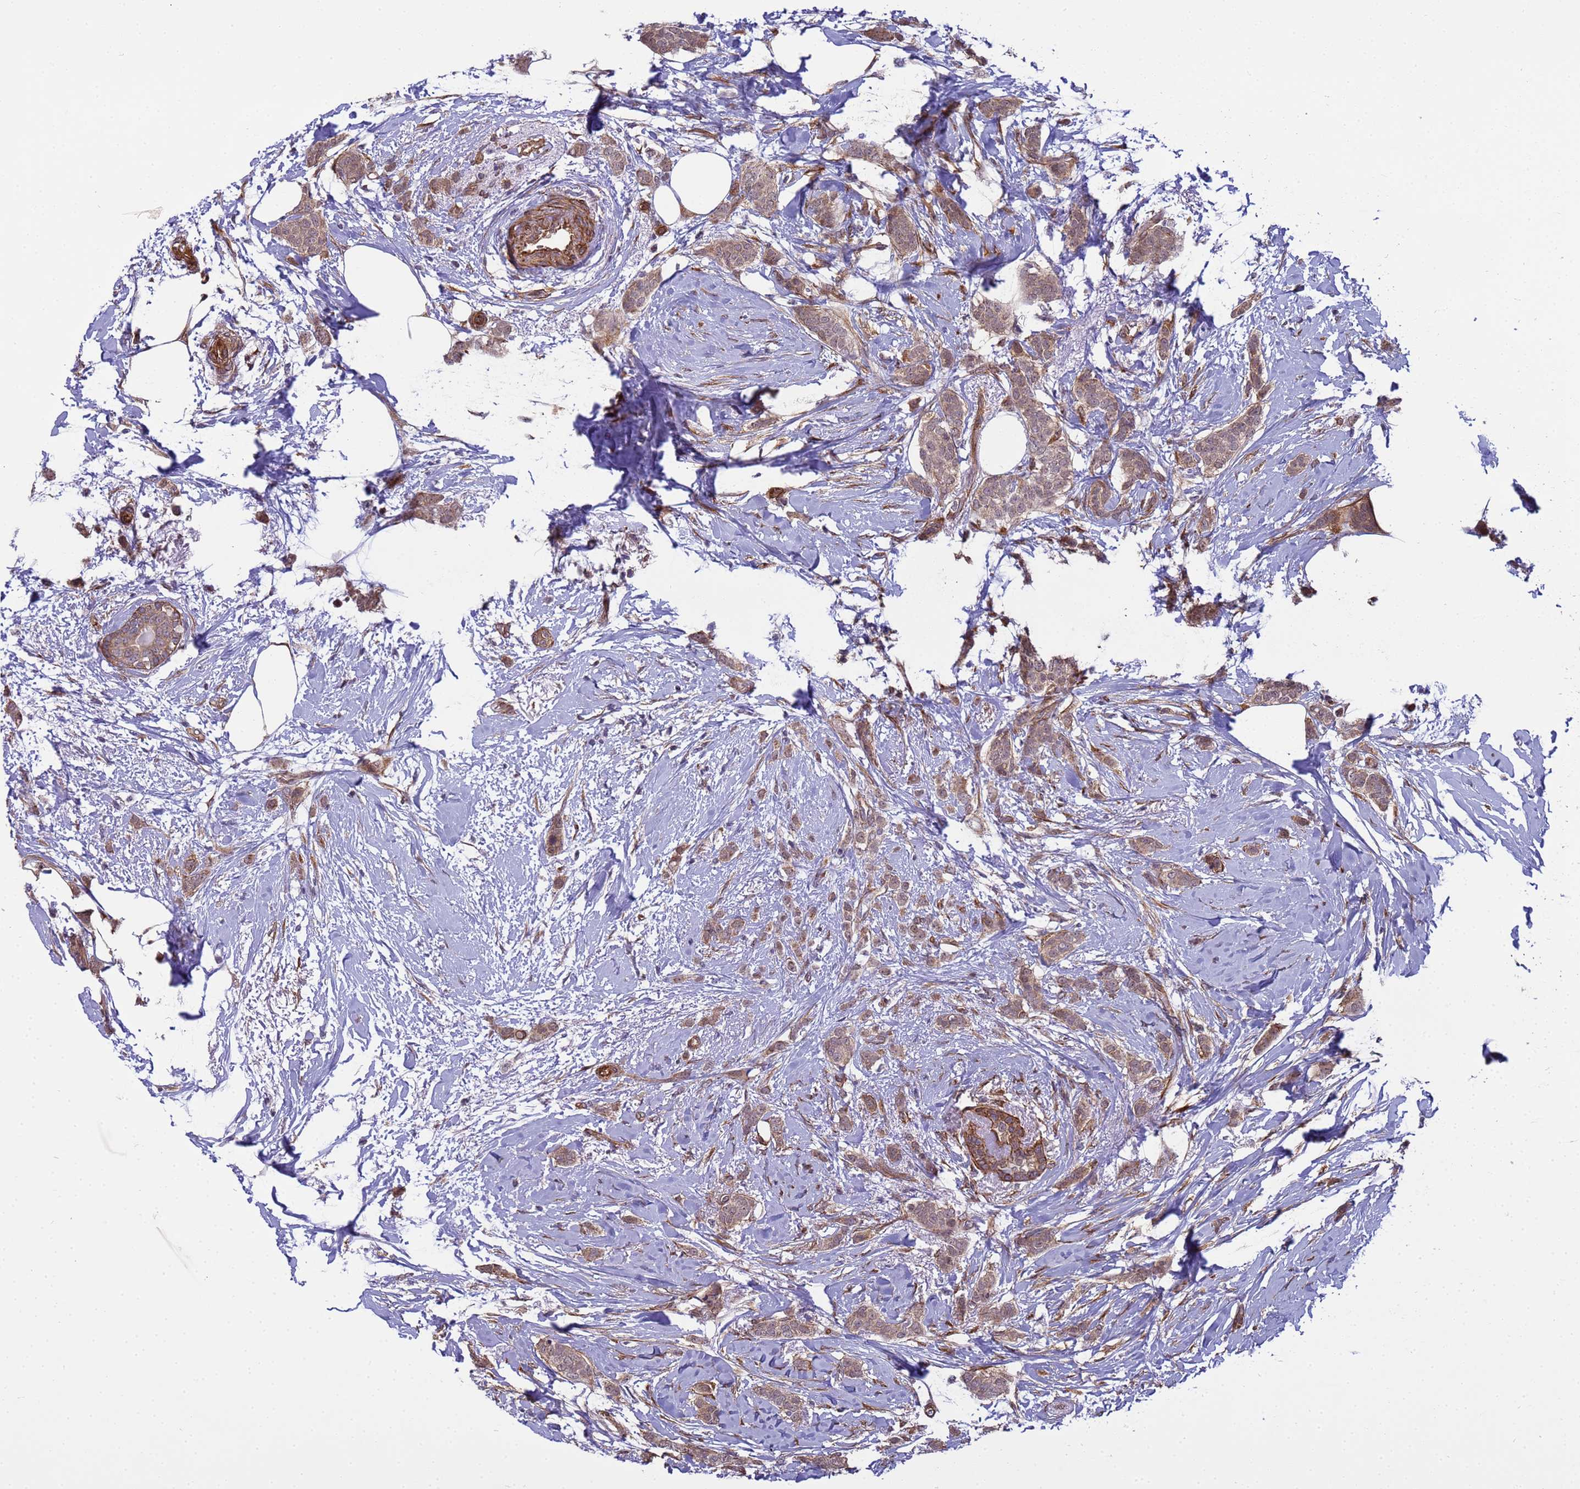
{"staining": {"intensity": "weak", "quantity": ">75%", "location": "cytoplasmic/membranous"}, "tissue": "breast cancer", "cell_type": "Tumor cells", "image_type": "cancer", "snomed": [{"axis": "morphology", "description": "Duct carcinoma"}, {"axis": "topography", "description": "Breast"}], "caption": "There is low levels of weak cytoplasmic/membranous expression in tumor cells of breast cancer, as demonstrated by immunohistochemical staining (brown color).", "gene": "ITGB4", "patient": {"sex": "female", "age": 72}}